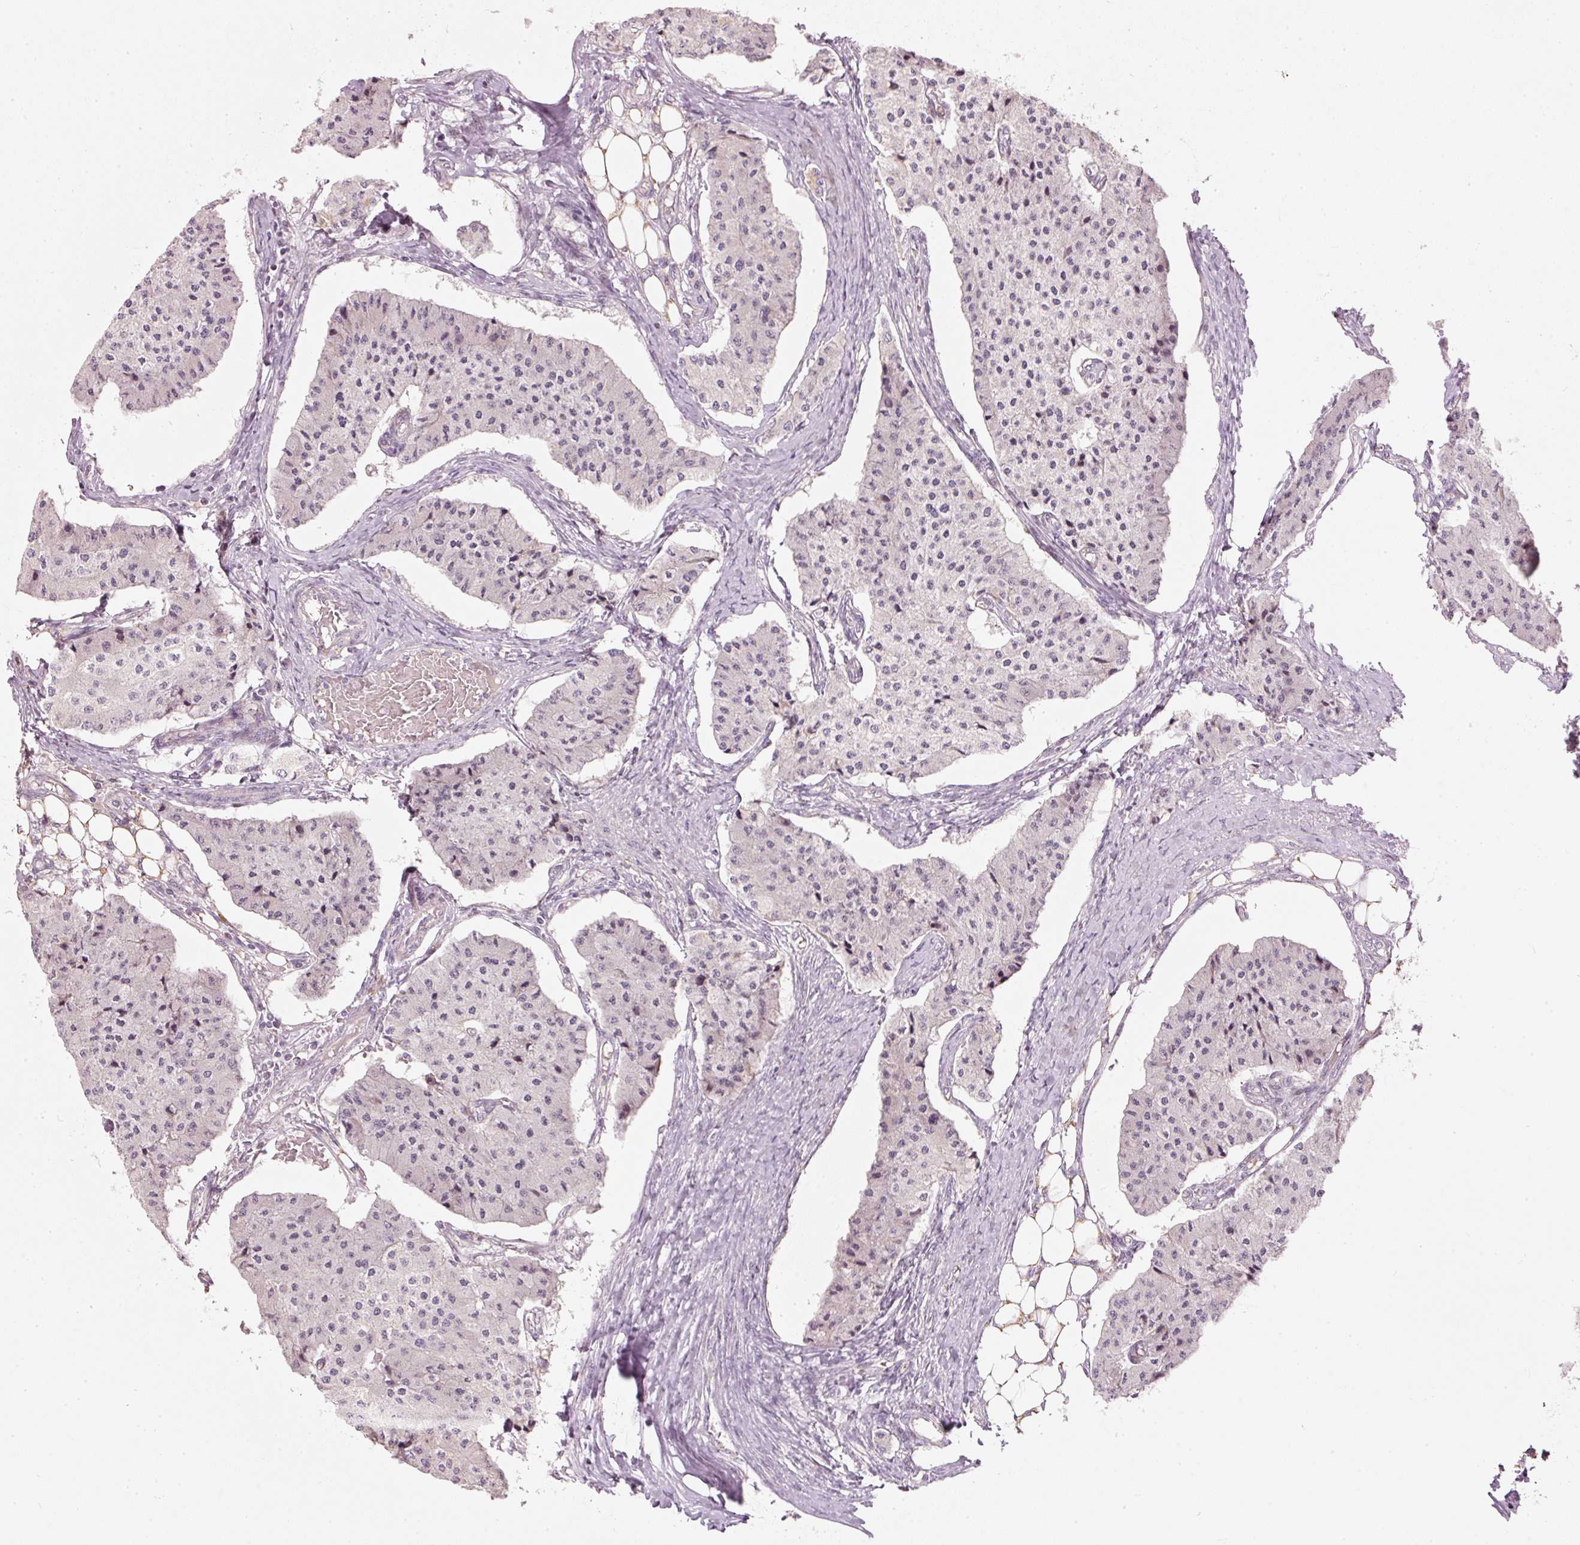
{"staining": {"intensity": "negative", "quantity": "none", "location": "none"}, "tissue": "carcinoid", "cell_type": "Tumor cells", "image_type": "cancer", "snomed": [{"axis": "morphology", "description": "Carcinoid, malignant, NOS"}, {"axis": "topography", "description": "Colon"}], "caption": "Micrograph shows no significant protein positivity in tumor cells of carcinoid.", "gene": "RNF39", "patient": {"sex": "female", "age": 52}}